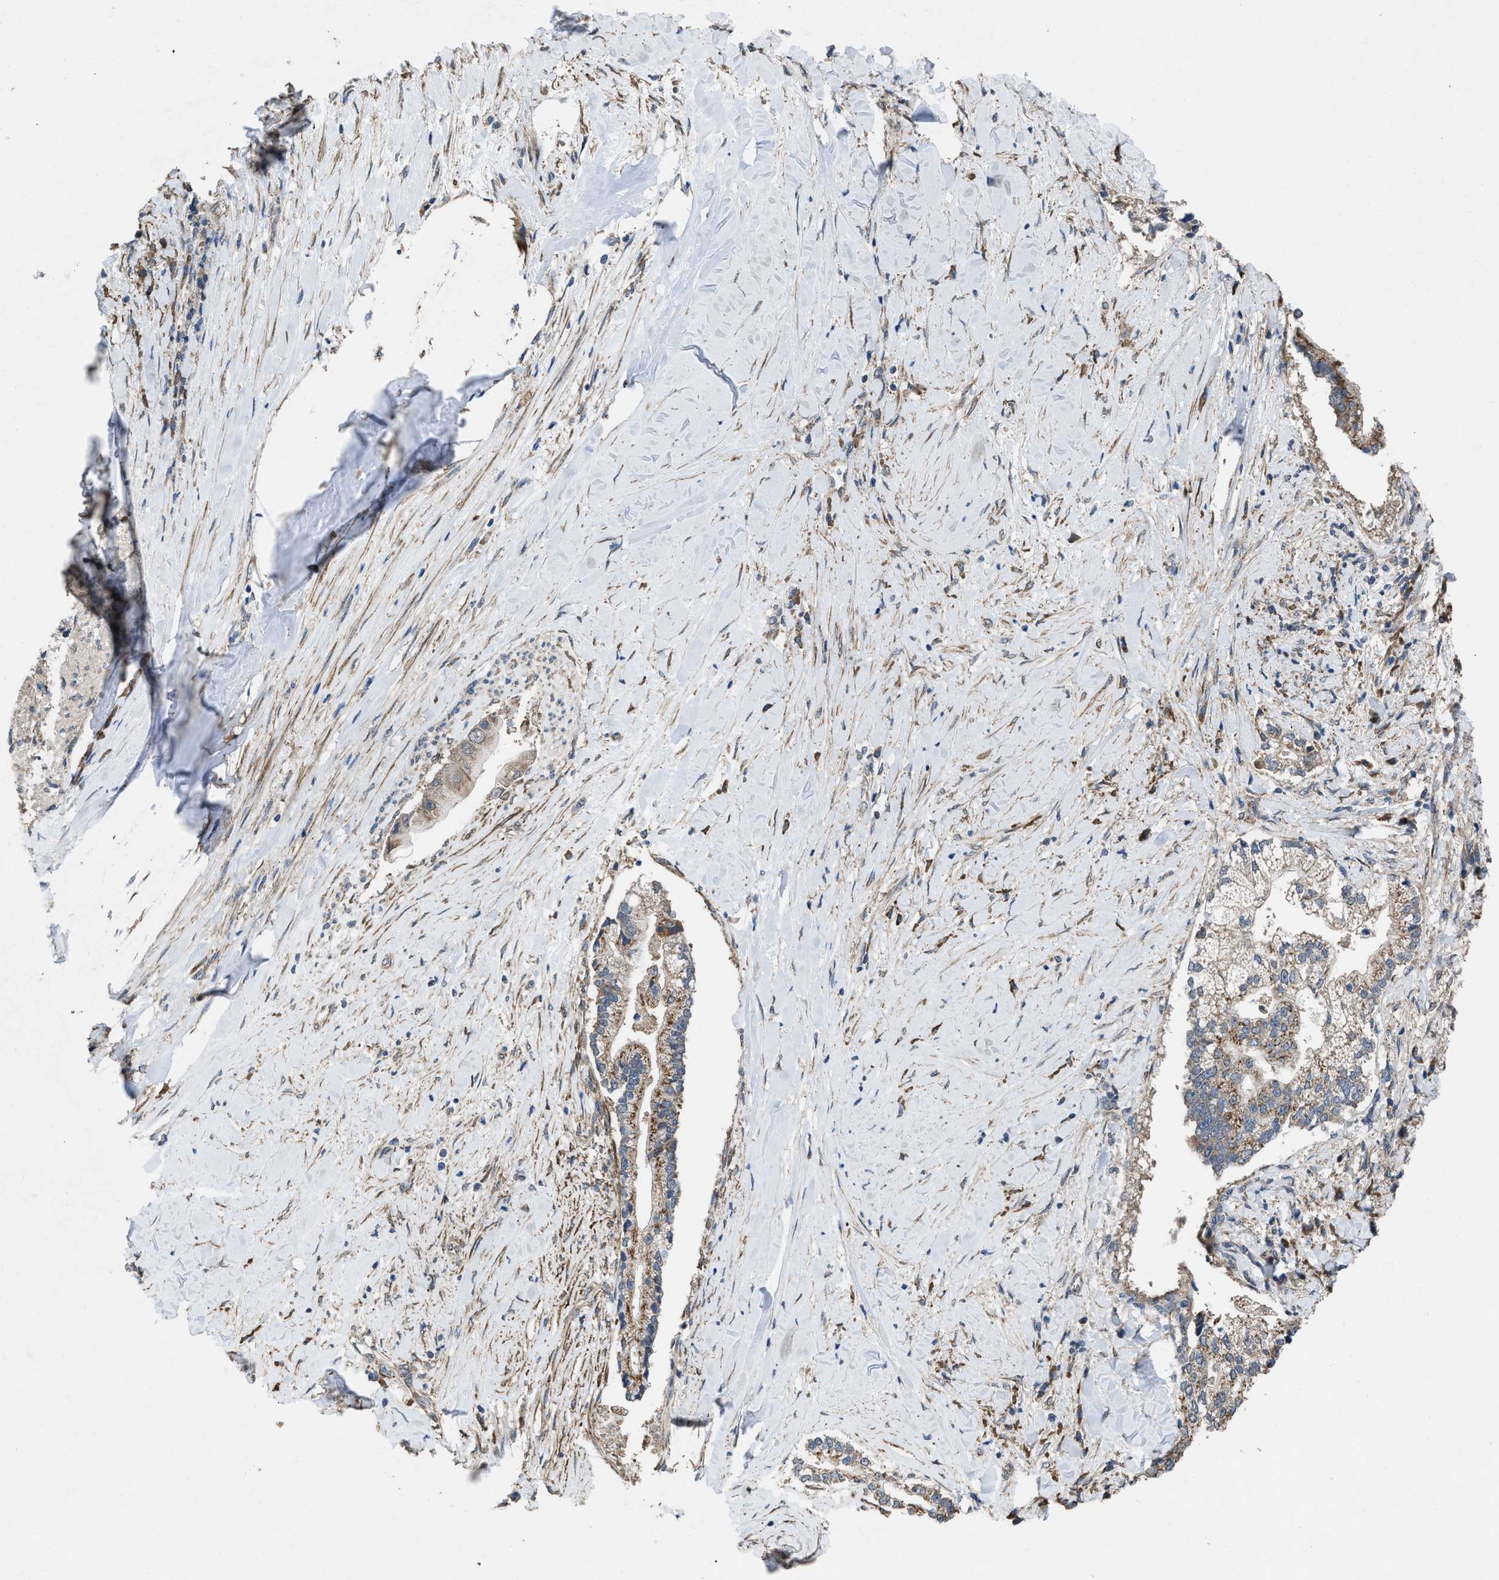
{"staining": {"intensity": "moderate", "quantity": ">75%", "location": "cytoplasmic/membranous"}, "tissue": "liver cancer", "cell_type": "Tumor cells", "image_type": "cancer", "snomed": [{"axis": "morphology", "description": "Cholangiocarcinoma"}, {"axis": "topography", "description": "Liver"}], "caption": "The photomicrograph reveals staining of liver cholangiocarcinoma, revealing moderate cytoplasmic/membranous protein expression (brown color) within tumor cells.", "gene": "ARL6", "patient": {"sex": "male", "age": 50}}